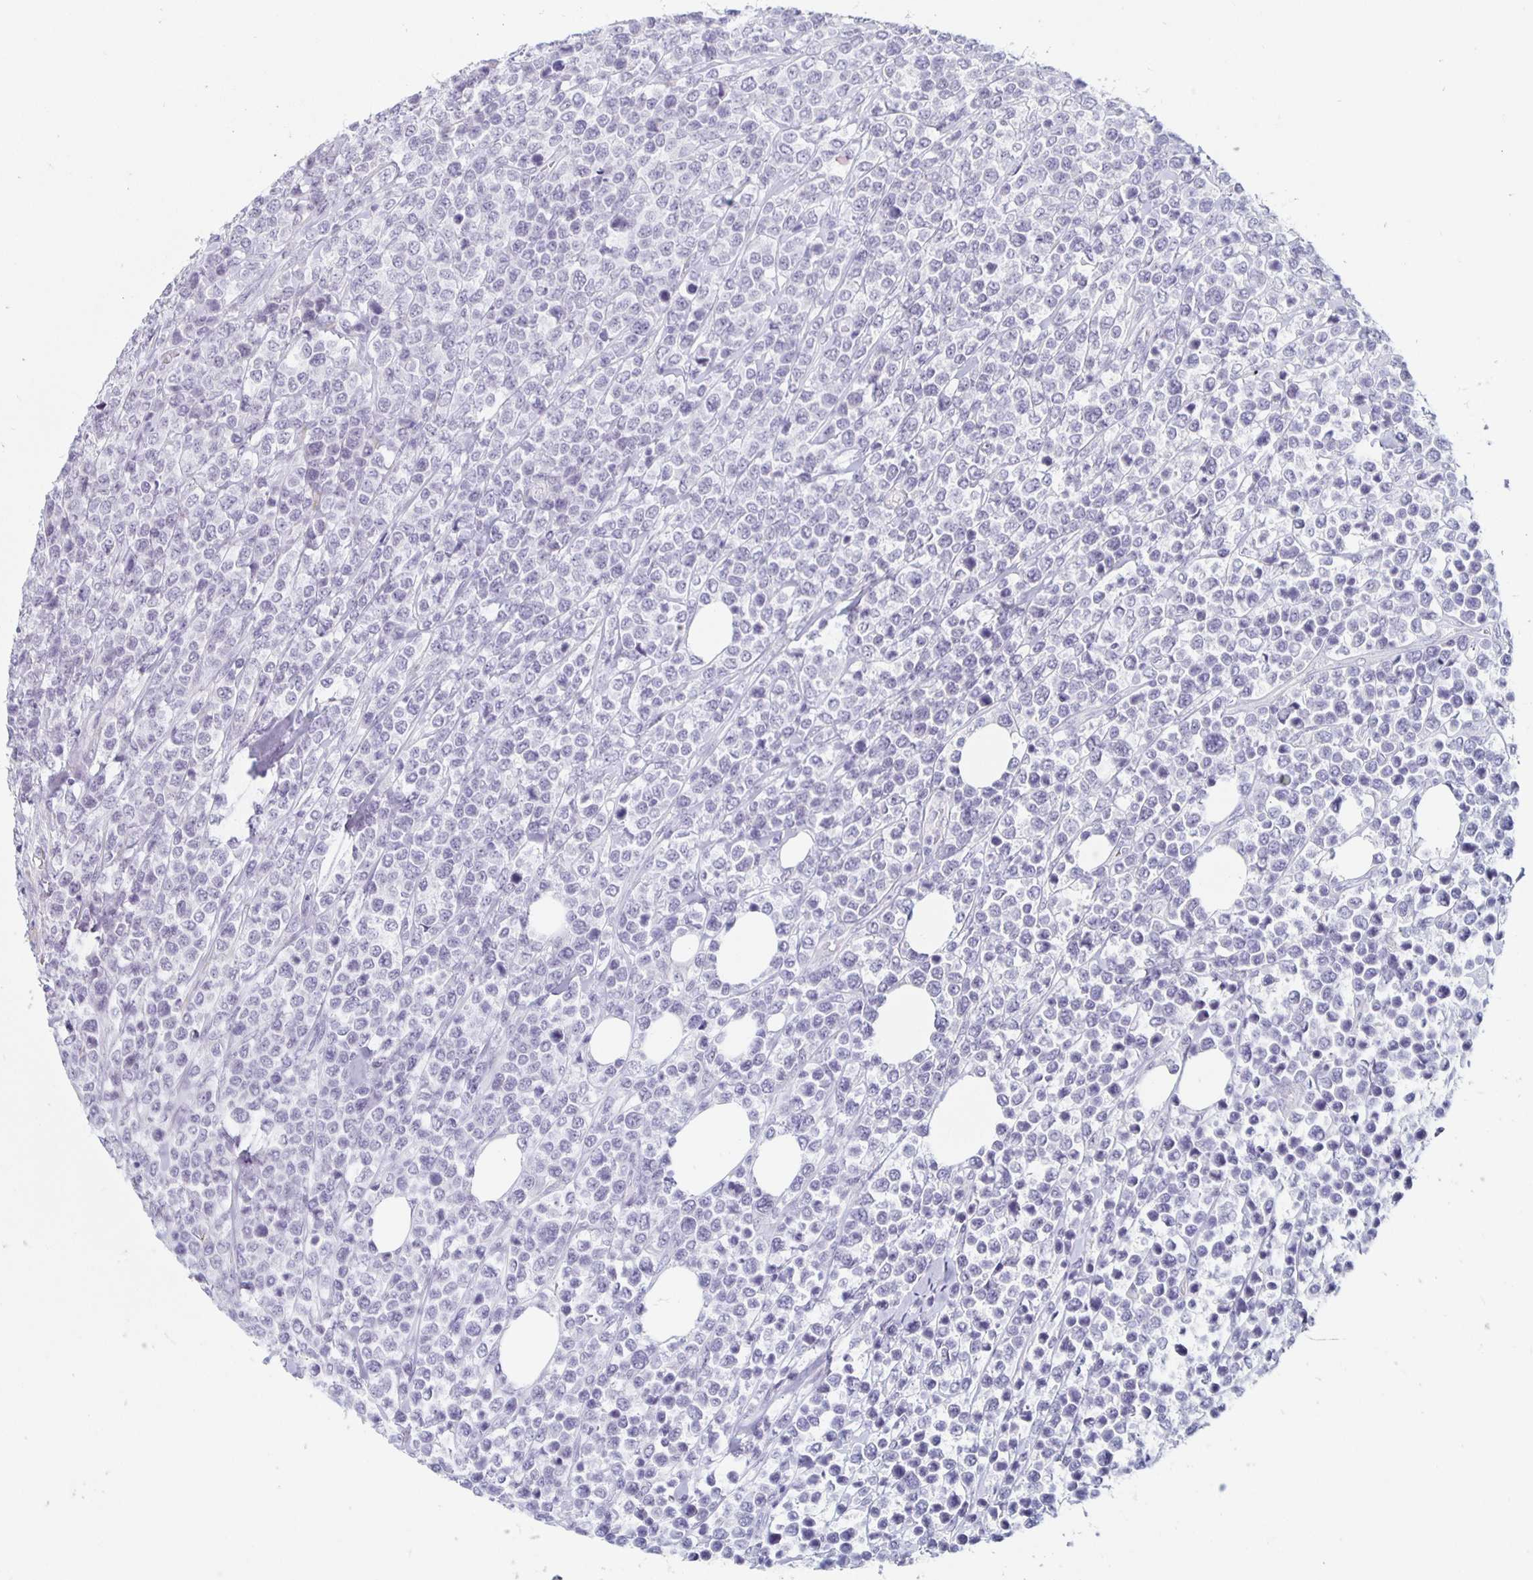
{"staining": {"intensity": "negative", "quantity": "none", "location": "none"}, "tissue": "lymphoma", "cell_type": "Tumor cells", "image_type": "cancer", "snomed": [{"axis": "morphology", "description": "Malignant lymphoma, non-Hodgkin's type, High grade"}, {"axis": "topography", "description": "Soft tissue"}], "caption": "Human lymphoma stained for a protein using immunohistochemistry shows no expression in tumor cells.", "gene": "KCNQ2", "patient": {"sex": "female", "age": 56}}